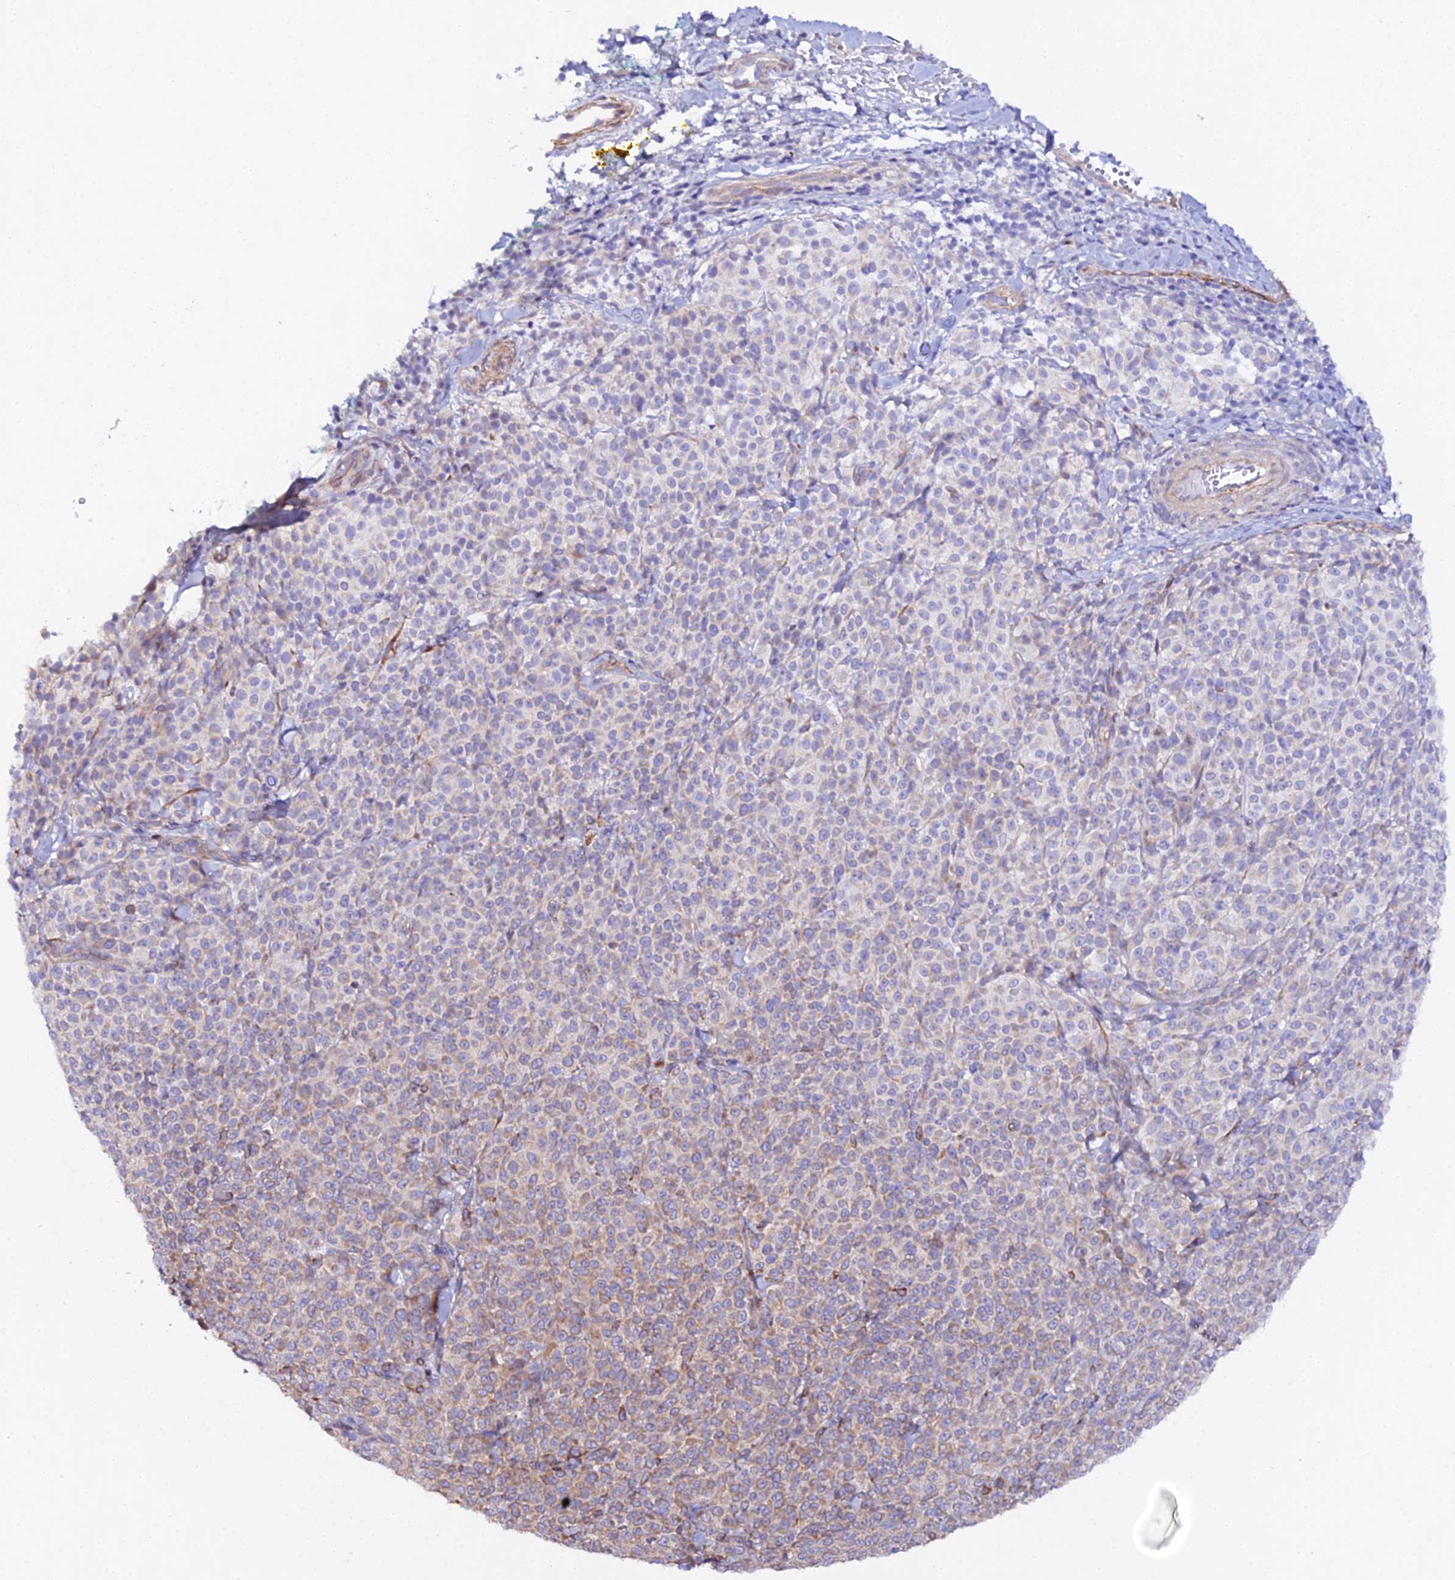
{"staining": {"intensity": "weak", "quantity": "25%-75%", "location": "cytoplasmic/membranous"}, "tissue": "melanoma", "cell_type": "Tumor cells", "image_type": "cancer", "snomed": [{"axis": "morphology", "description": "Normal tissue, NOS"}, {"axis": "morphology", "description": "Malignant melanoma, NOS"}, {"axis": "topography", "description": "Skin"}], "caption": "Brown immunohistochemical staining in melanoma reveals weak cytoplasmic/membranous staining in about 25%-75% of tumor cells.", "gene": "CFAP45", "patient": {"sex": "female", "age": 34}}